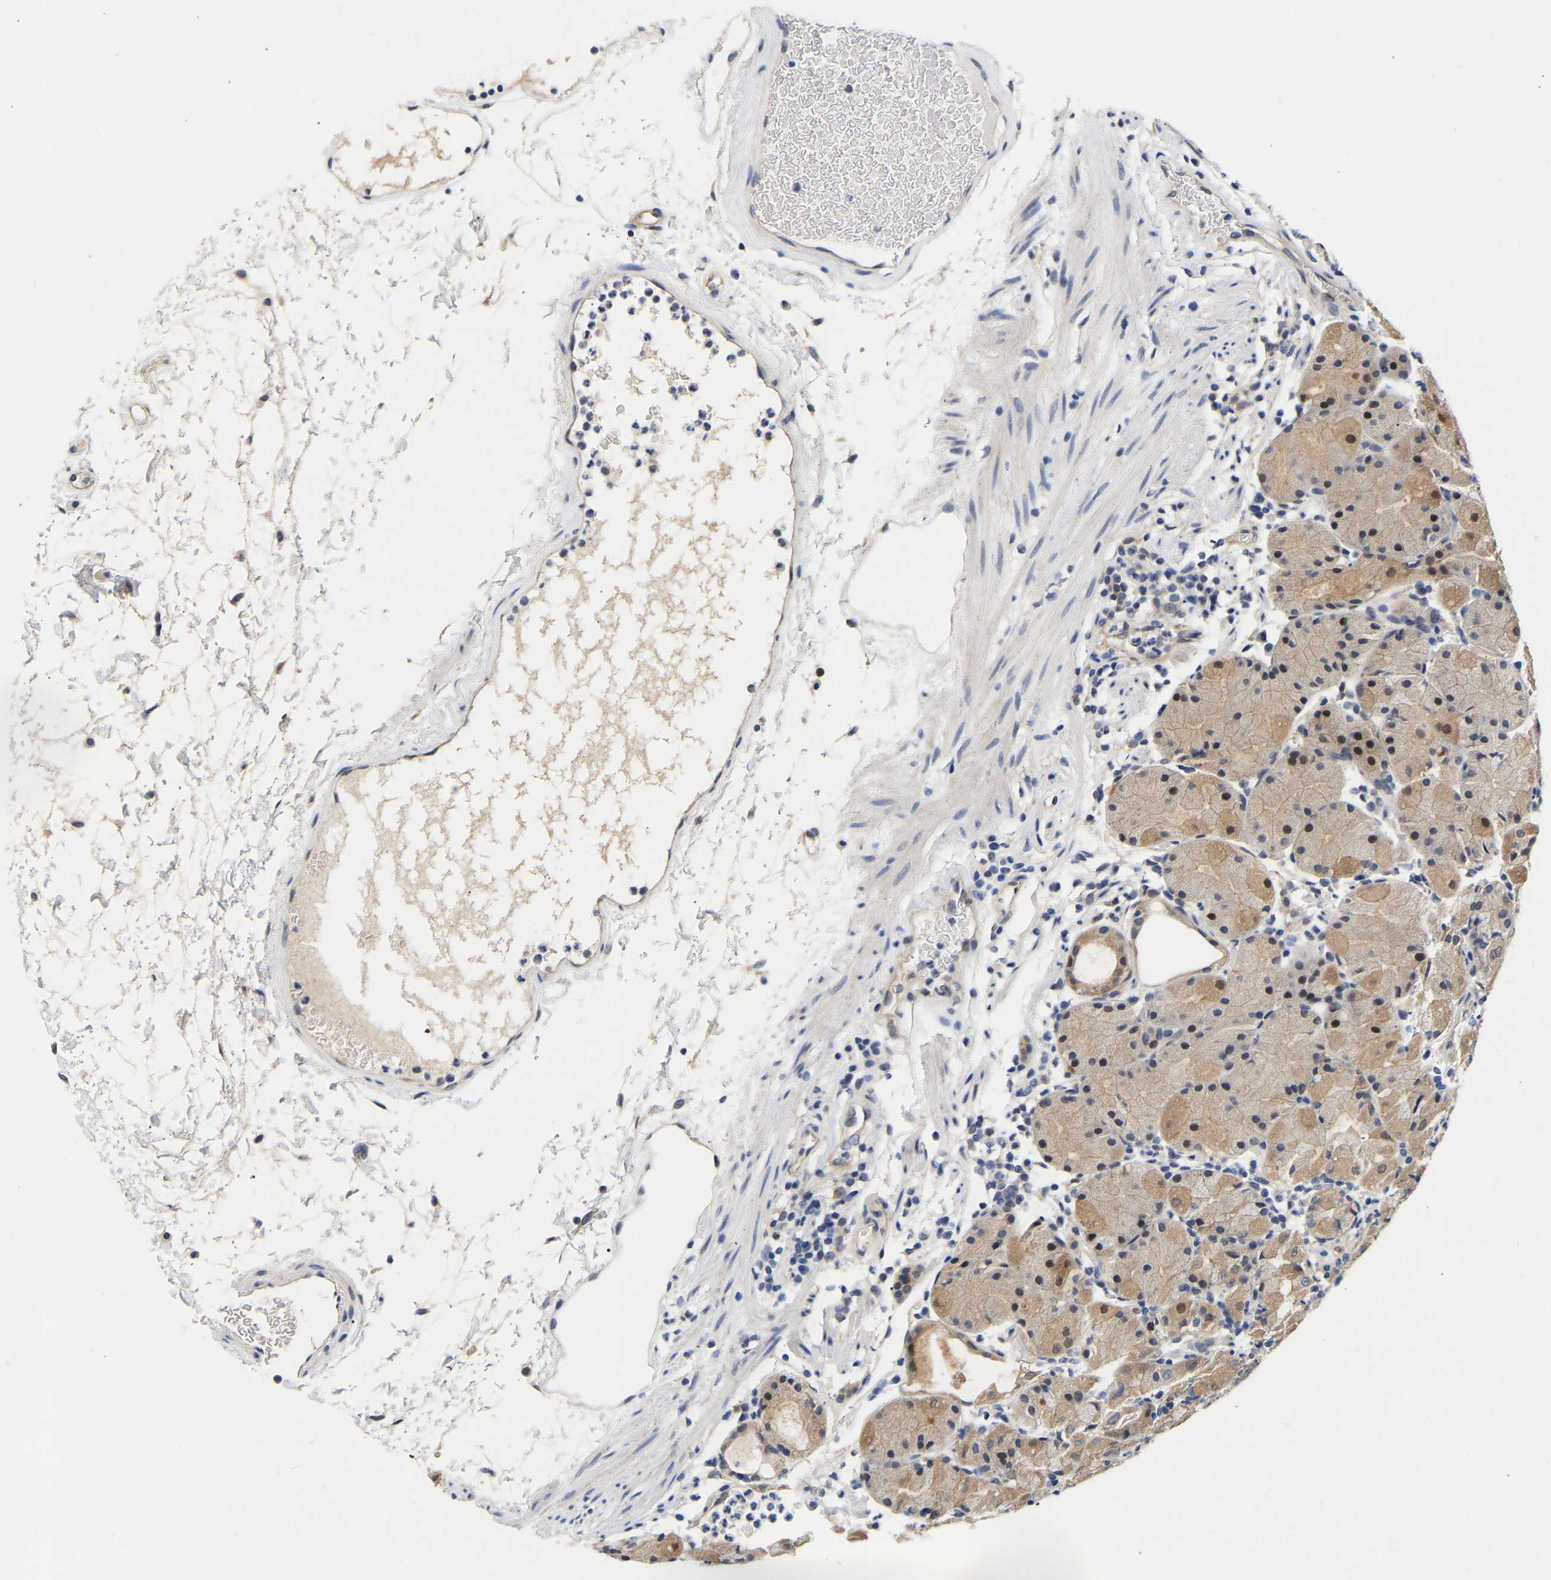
{"staining": {"intensity": "moderate", "quantity": "25%-75%", "location": "cytoplasmic/membranous,nuclear"}, "tissue": "stomach", "cell_type": "Glandular cells", "image_type": "normal", "snomed": [{"axis": "morphology", "description": "Normal tissue, NOS"}, {"axis": "topography", "description": "Stomach"}, {"axis": "topography", "description": "Stomach, lower"}], "caption": "Moderate cytoplasmic/membranous,nuclear protein expression is present in approximately 25%-75% of glandular cells in stomach. Nuclei are stained in blue.", "gene": "CCDC6", "patient": {"sex": "female", "age": 75}}